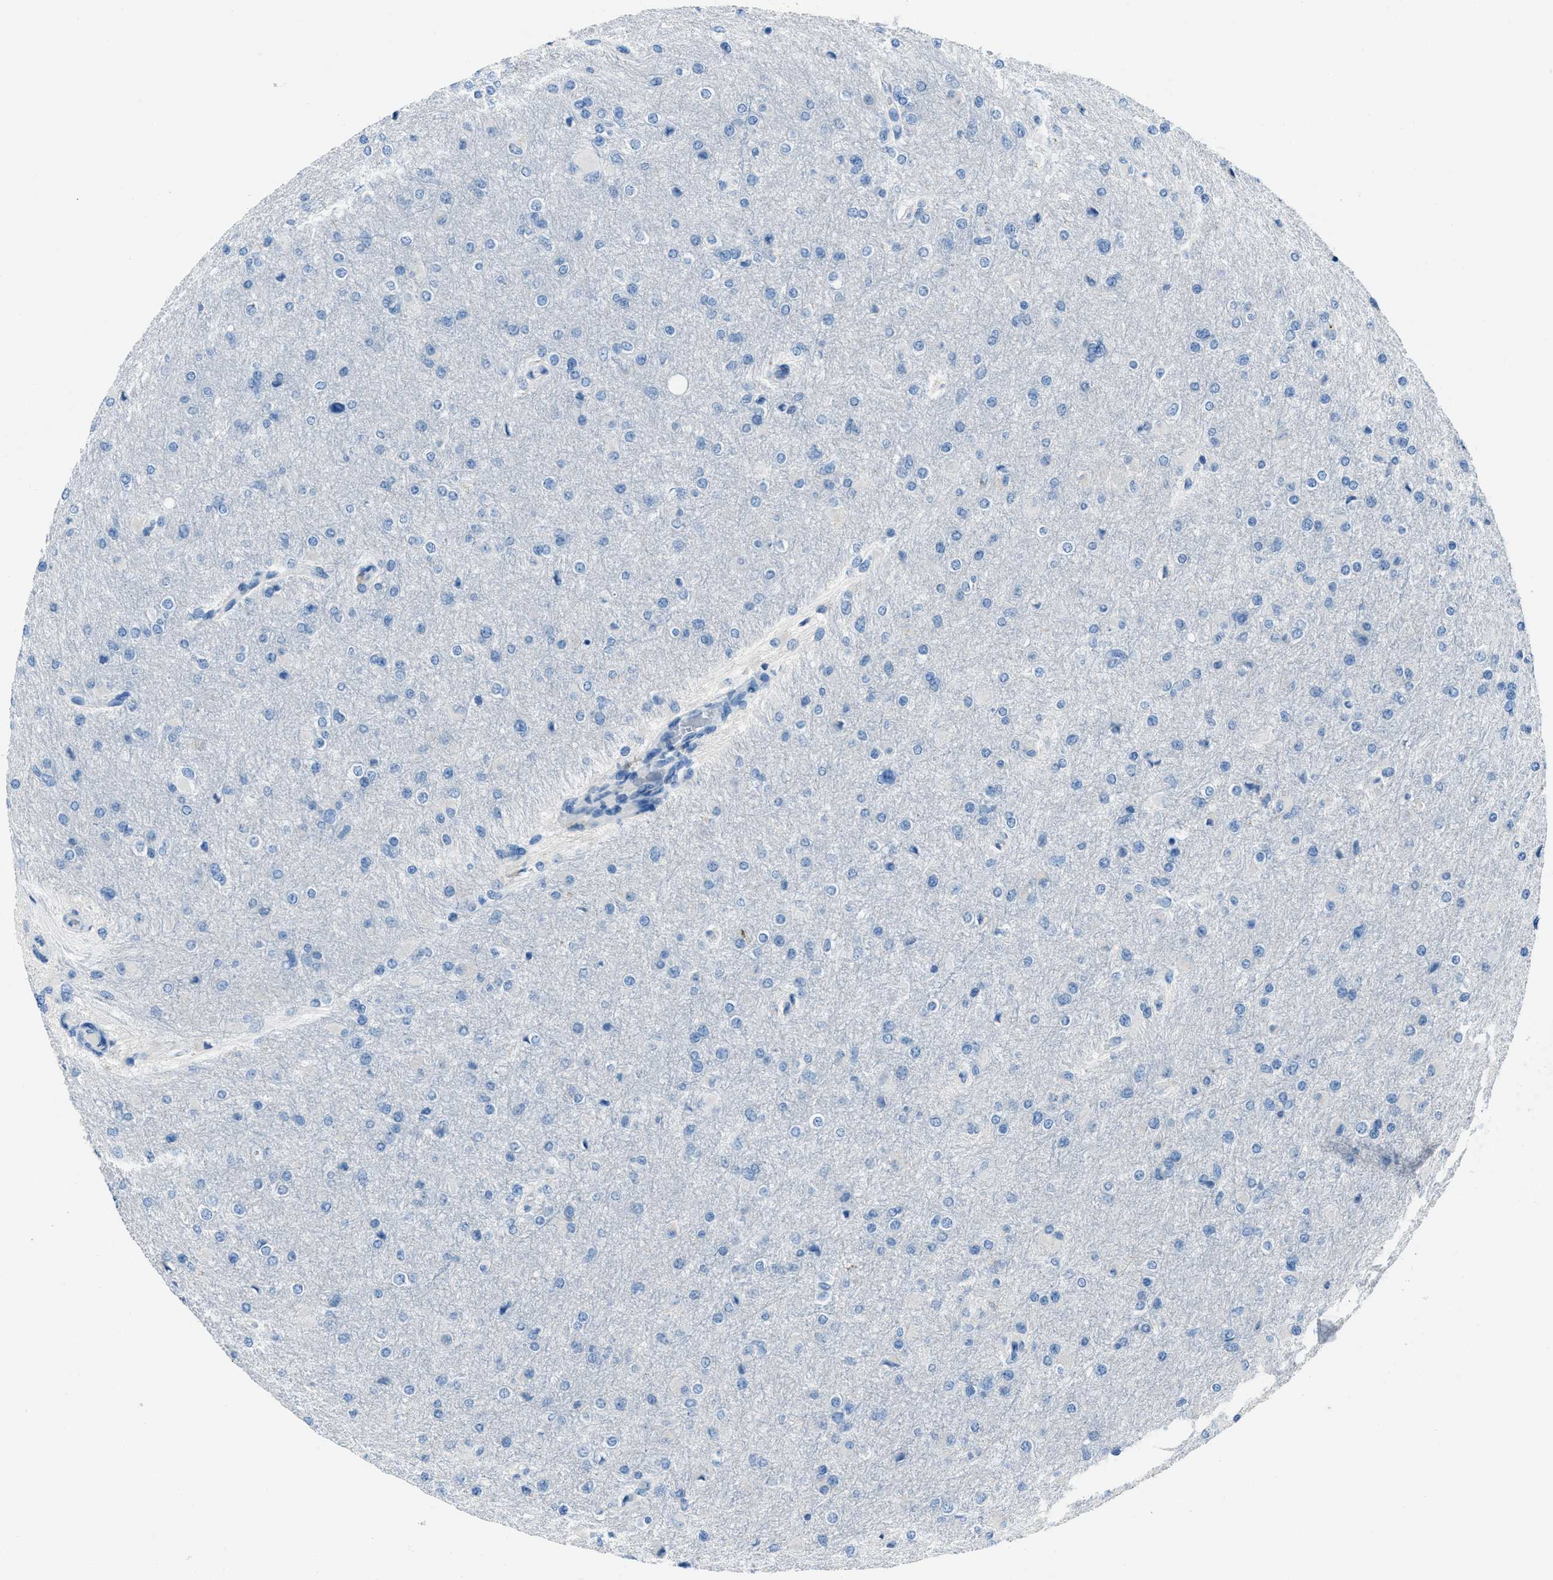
{"staining": {"intensity": "negative", "quantity": "none", "location": "none"}, "tissue": "glioma", "cell_type": "Tumor cells", "image_type": "cancer", "snomed": [{"axis": "morphology", "description": "Glioma, malignant, High grade"}, {"axis": "topography", "description": "Cerebral cortex"}], "caption": "Protein analysis of glioma exhibits no significant positivity in tumor cells. (Brightfield microscopy of DAB immunohistochemistry at high magnification).", "gene": "AMACR", "patient": {"sex": "female", "age": 36}}